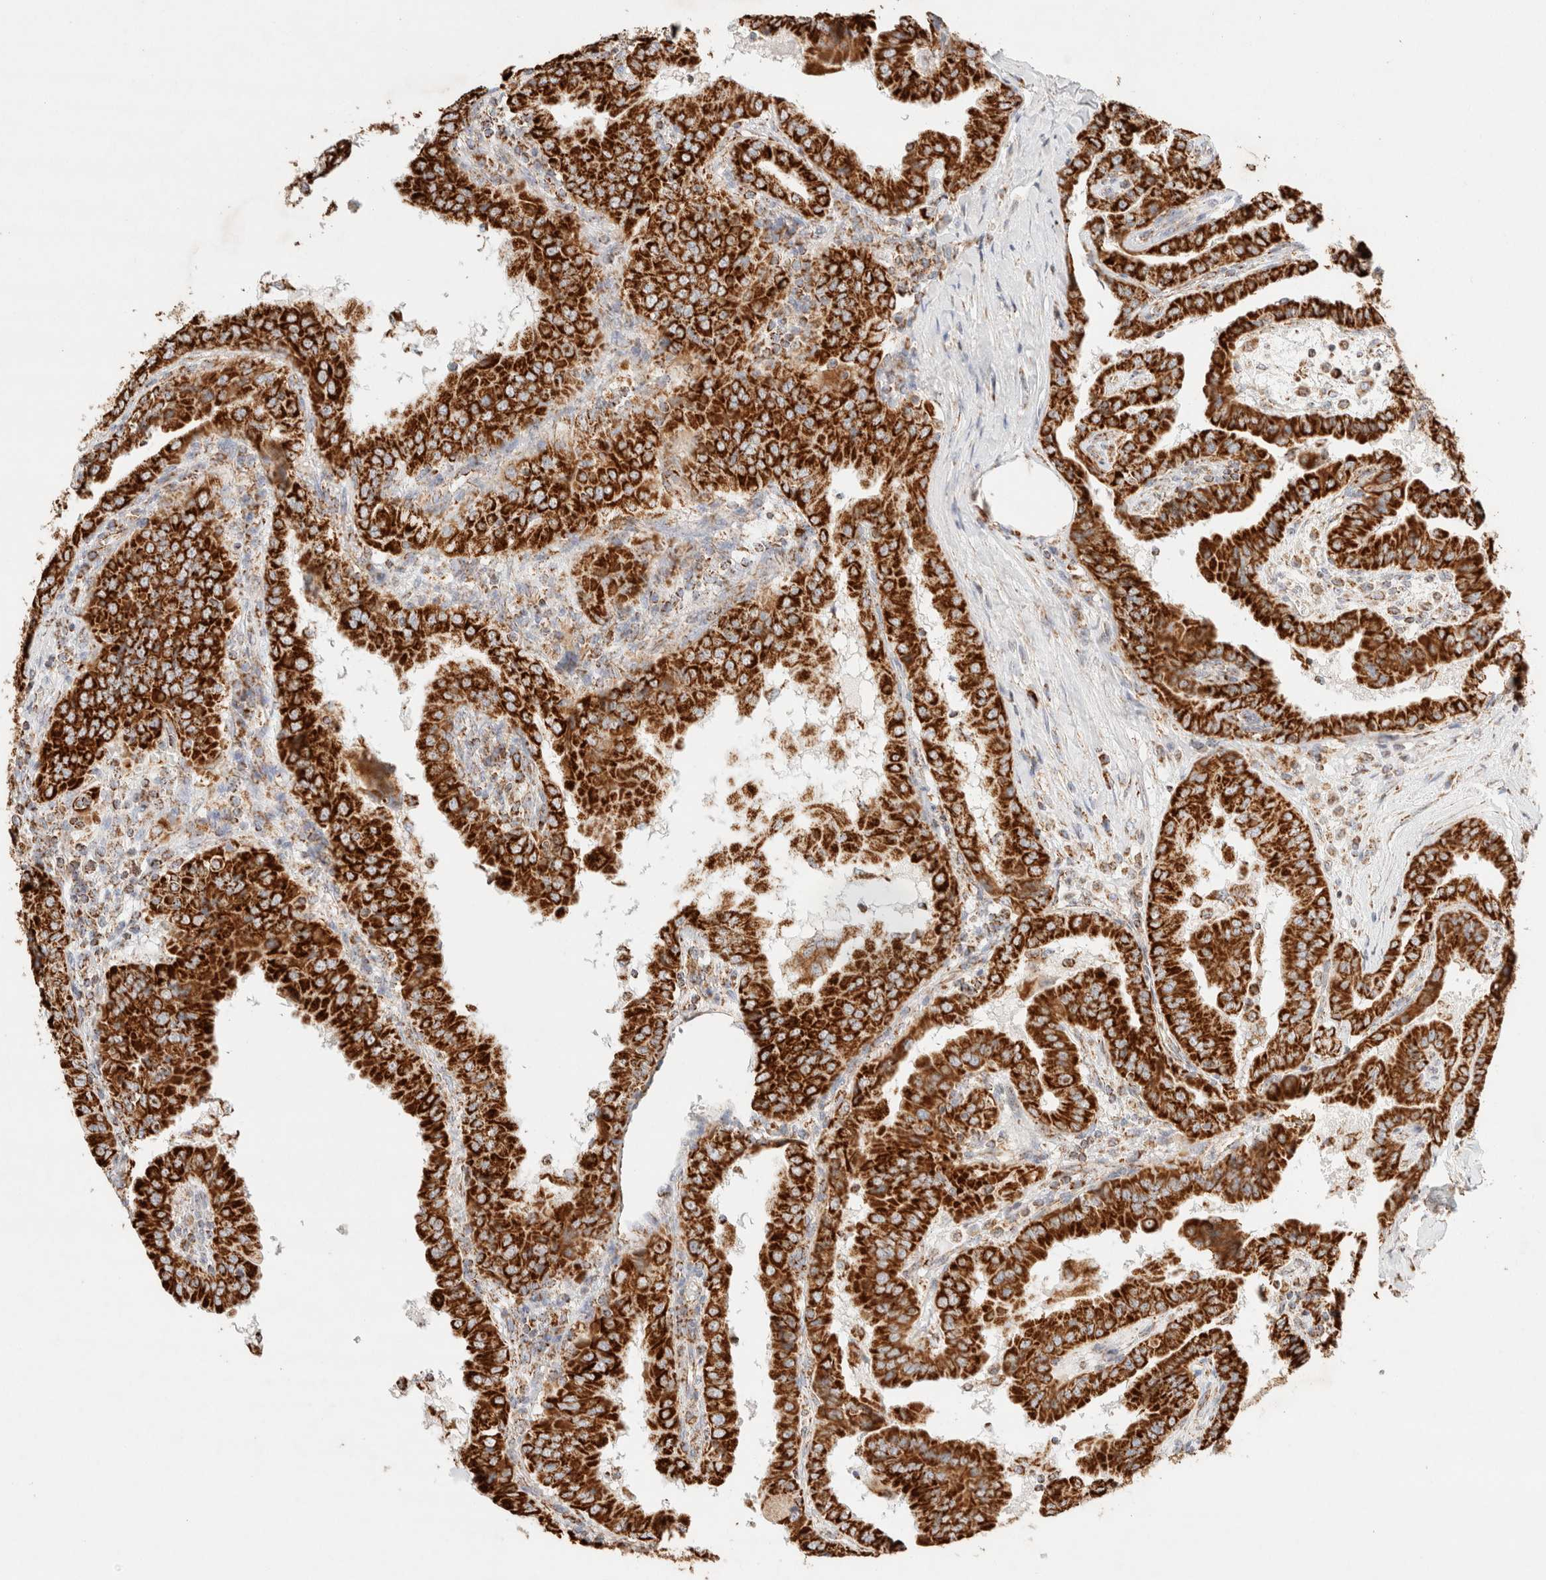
{"staining": {"intensity": "strong", "quantity": ">75%", "location": "cytoplasmic/membranous"}, "tissue": "thyroid cancer", "cell_type": "Tumor cells", "image_type": "cancer", "snomed": [{"axis": "morphology", "description": "Papillary adenocarcinoma, NOS"}, {"axis": "topography", "description": "Thyroid gland"}], "caption": "A brown stain shows strong cytoplasmic/membranous positivity of a protein in thyroid cancer tumor cells.", "gene": "PHB2", "patient": {"sex": "male", "age": 33}}